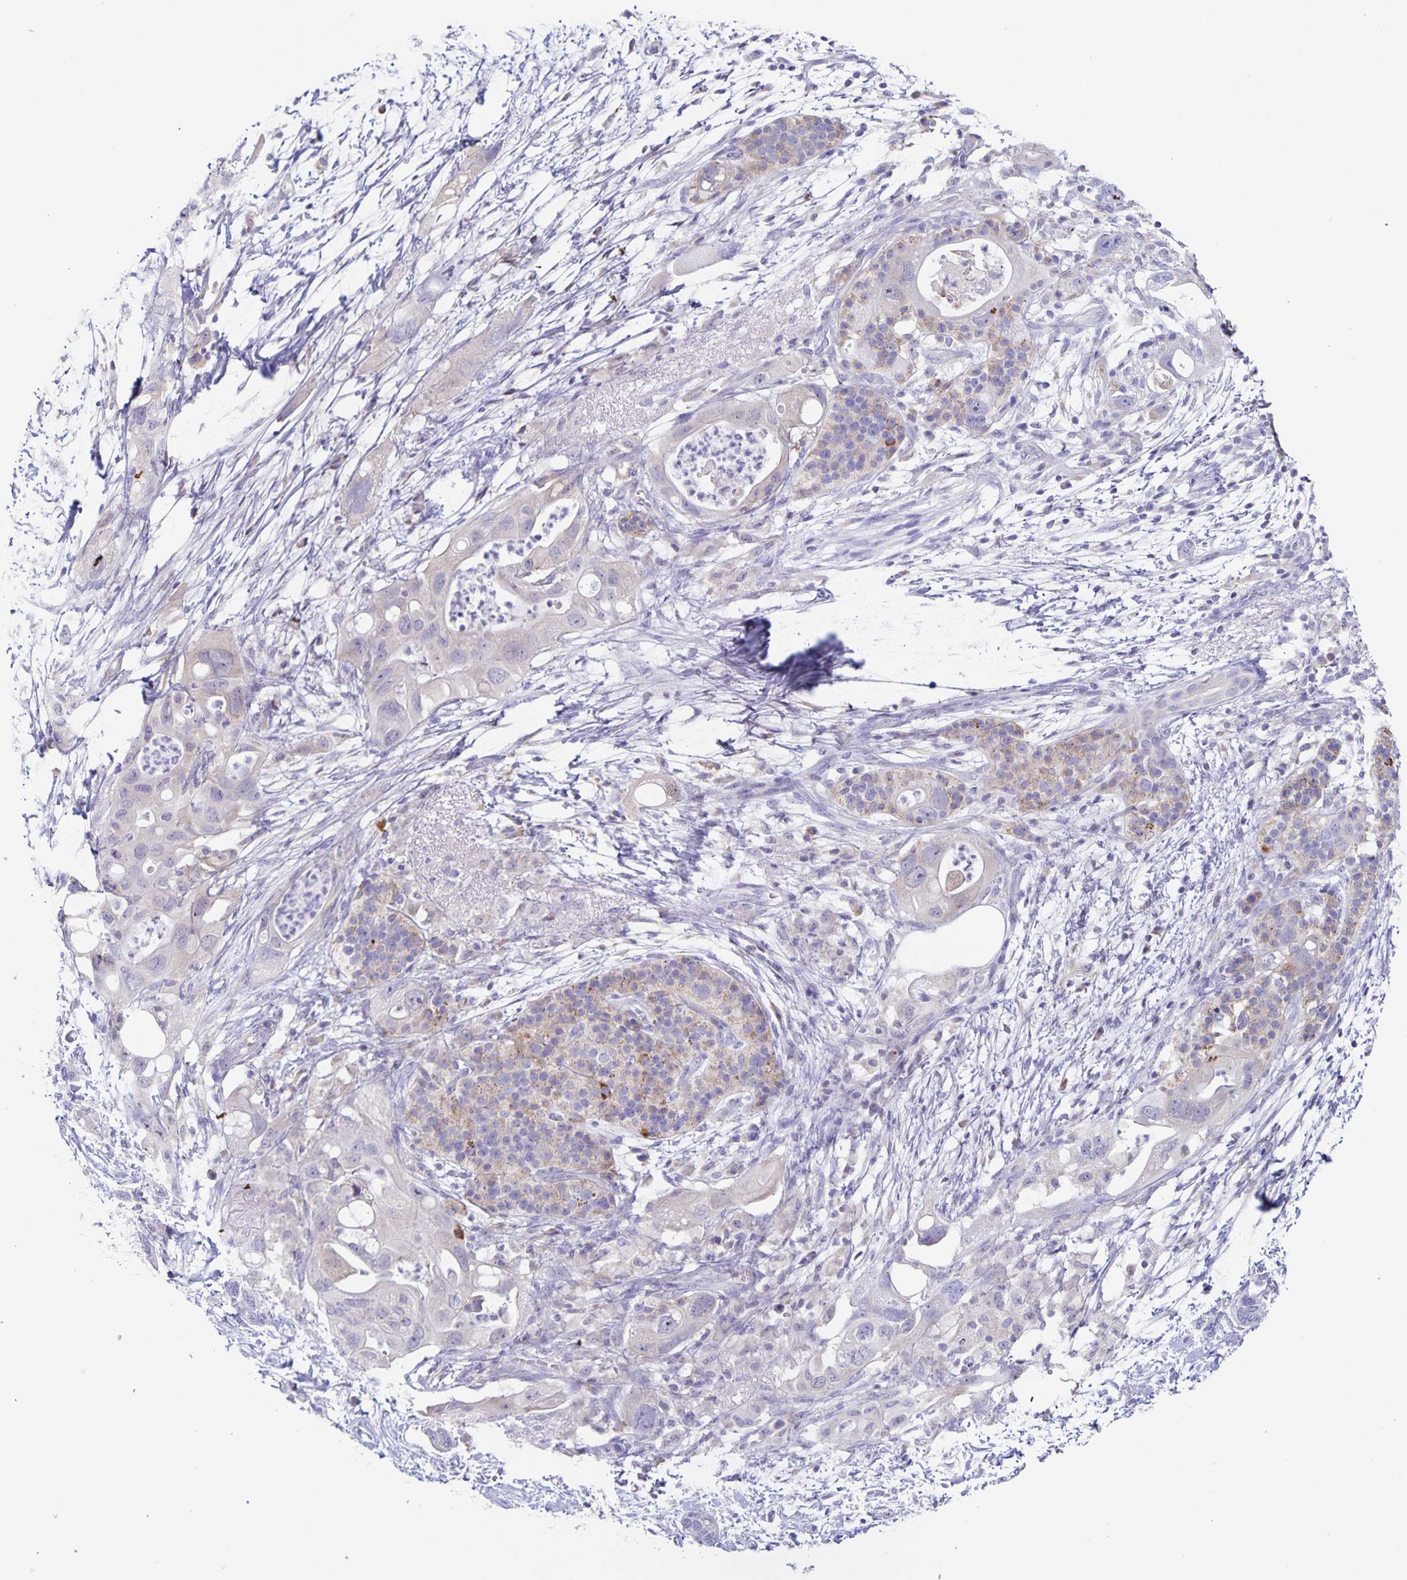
{"staining": {"intensity": "negative", "quantity": "none", "location": "none"}, "tissue": "pancreatic cancer", "cell_type": "Tumor cells", "image_type": "cancer", "snomed": [{"axis": "morphology", "description": "Adenocarcinoma, NOS"}, {"axis": "topography", "description": "Pancreas"}], "caption": "Tumor cells are negative for brown protein staining in pancreatic cancer (adenocarcinoma).", "gene": "RPL36A", "patient": {"sex": "female", "age": 72}}